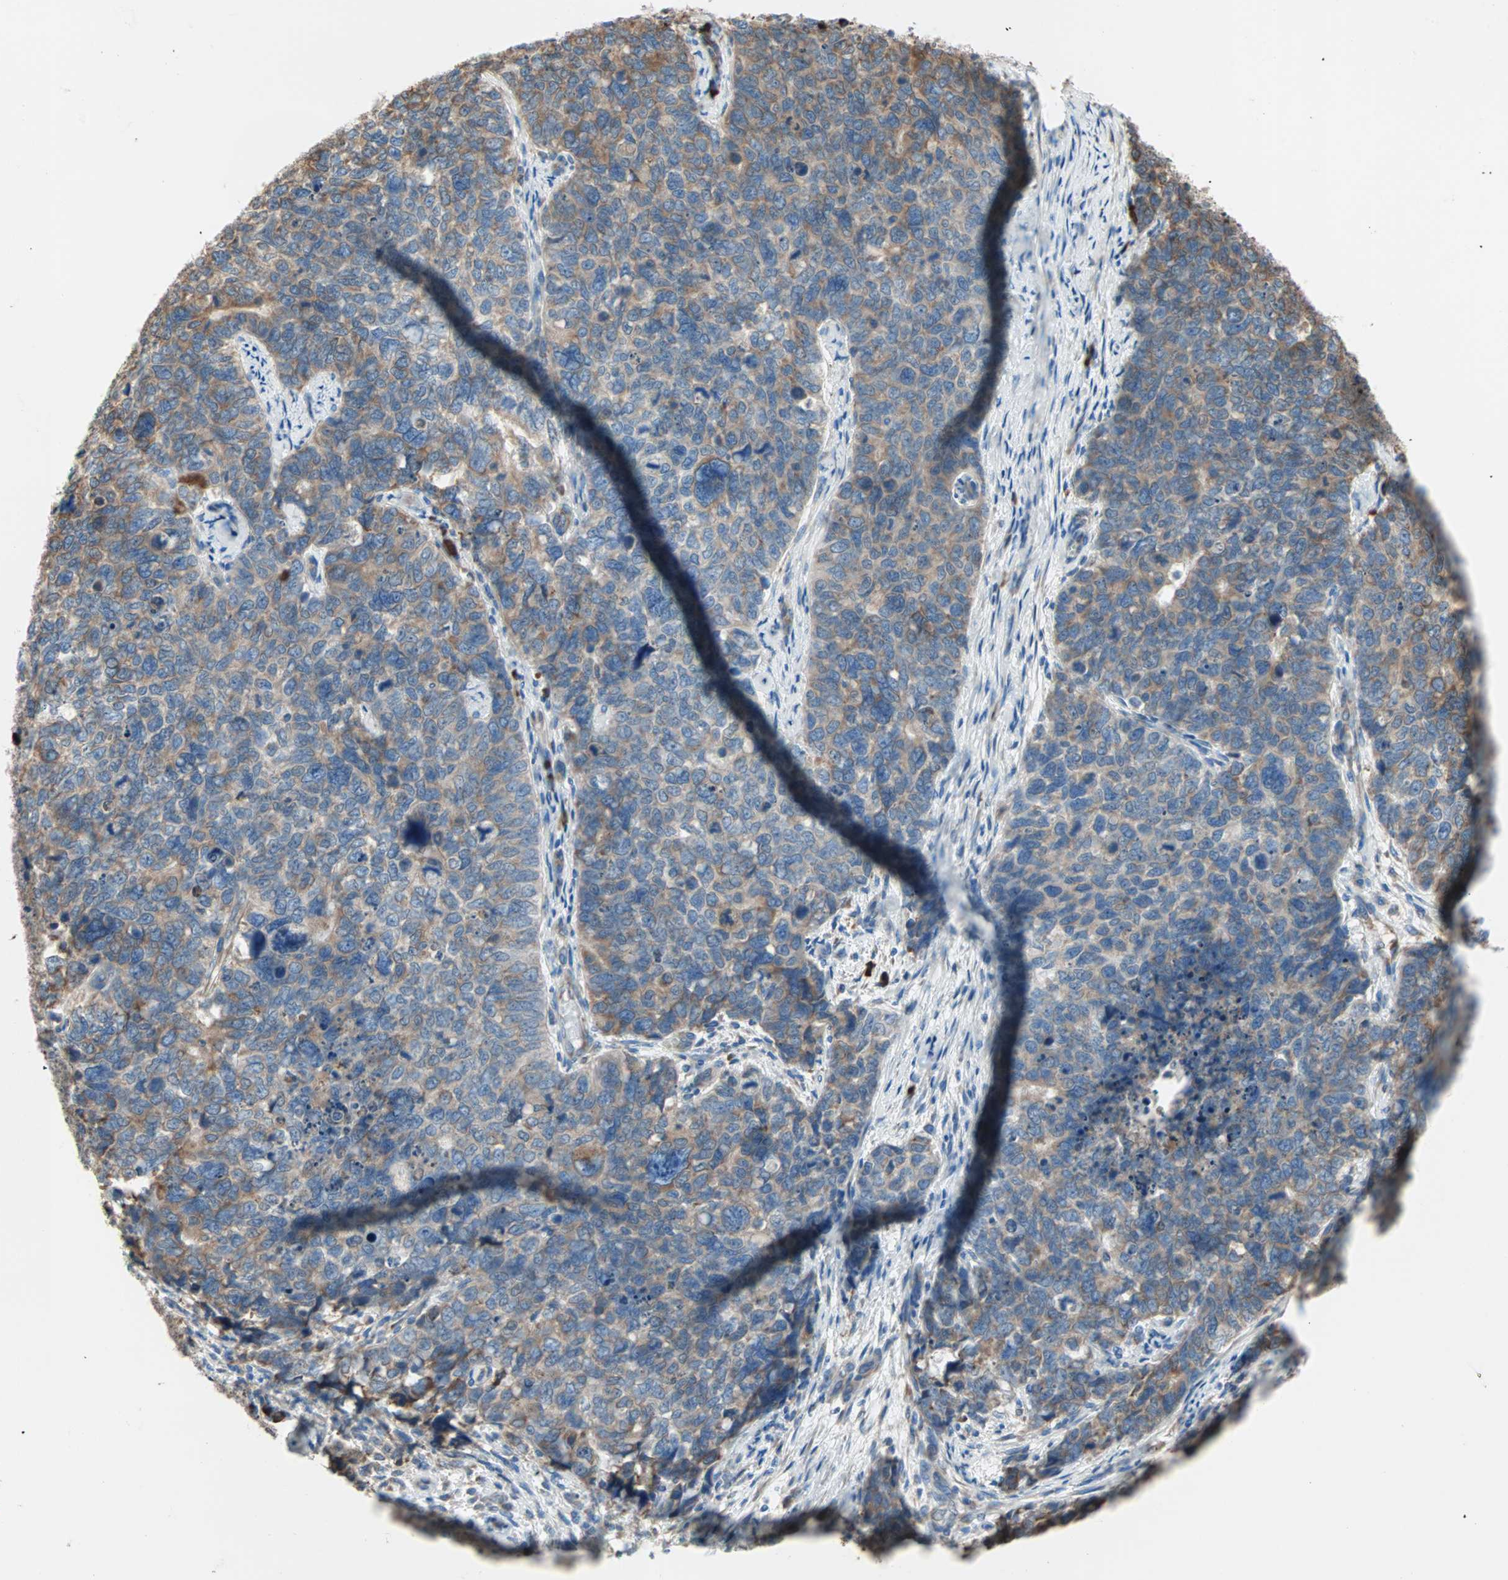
{"staining": {"intensity": "moderate", "quantity": ">75%", "location": "cytoplasmic/membranous"}, "tissue": "cervical cancer", "cell_type": "Tumor cells", "image_type": "cancer", "snomed": [{"axis": "morphology", "description": "Squamous cell carcinoma, NOS"}, {"axis": "topography", "description": "Cervix"}], "caption": "Tumor cells demonstrate medium levels of moderate cytoplasmic/membranous staining in approximately >75% of cells in human cervical cancer. (DAB (3,3'-diaminobenzidine) IHC, brown staining for protein, blue staining for nuclei).", "gene": "PLCXD1", "patient": {"sex": "female", "age": 63}}